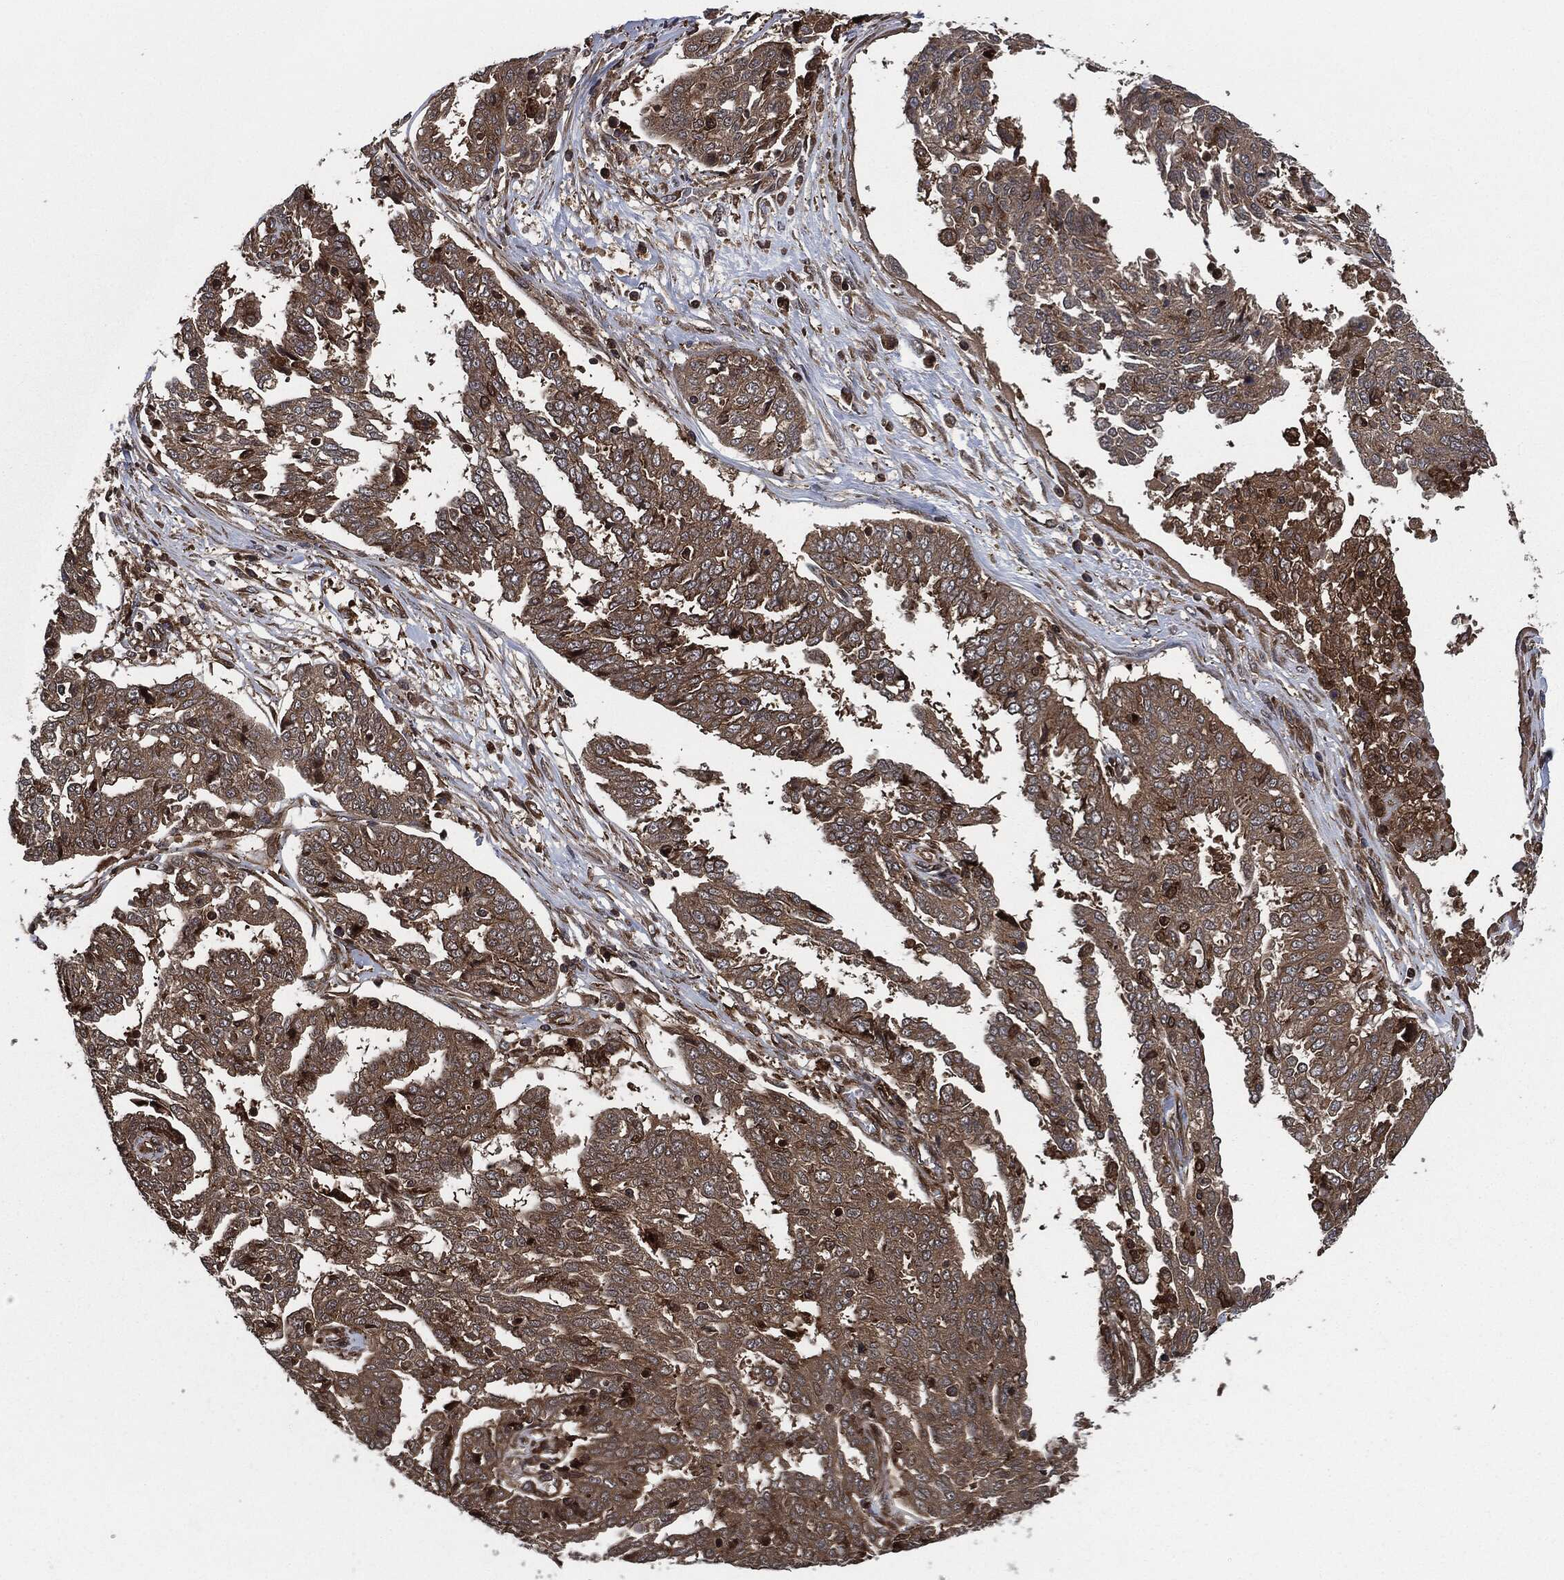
{"staining": {"intensity": "moderate", "quantity": ">75%", "location": "cytoplasmic/membranous"}, "tissue": "ovarian cancer", "cell_type": "Tumor cells", "image_type": "cancer", "snomed": [{"axis": "morphology", "description": "Cystadenocarcinoma, serous, NOS"}, {"axis": "topography", "description": "Ovary"}], "caption": "Immunohistochemistry (DAB) staining of ovarian cancer reveals moderate cytoplasmic/membranous protein expression in about >75% of tumor cells.", "gene": "RAP1GDS1", "patient": {"sex": "female", "age": 67}}